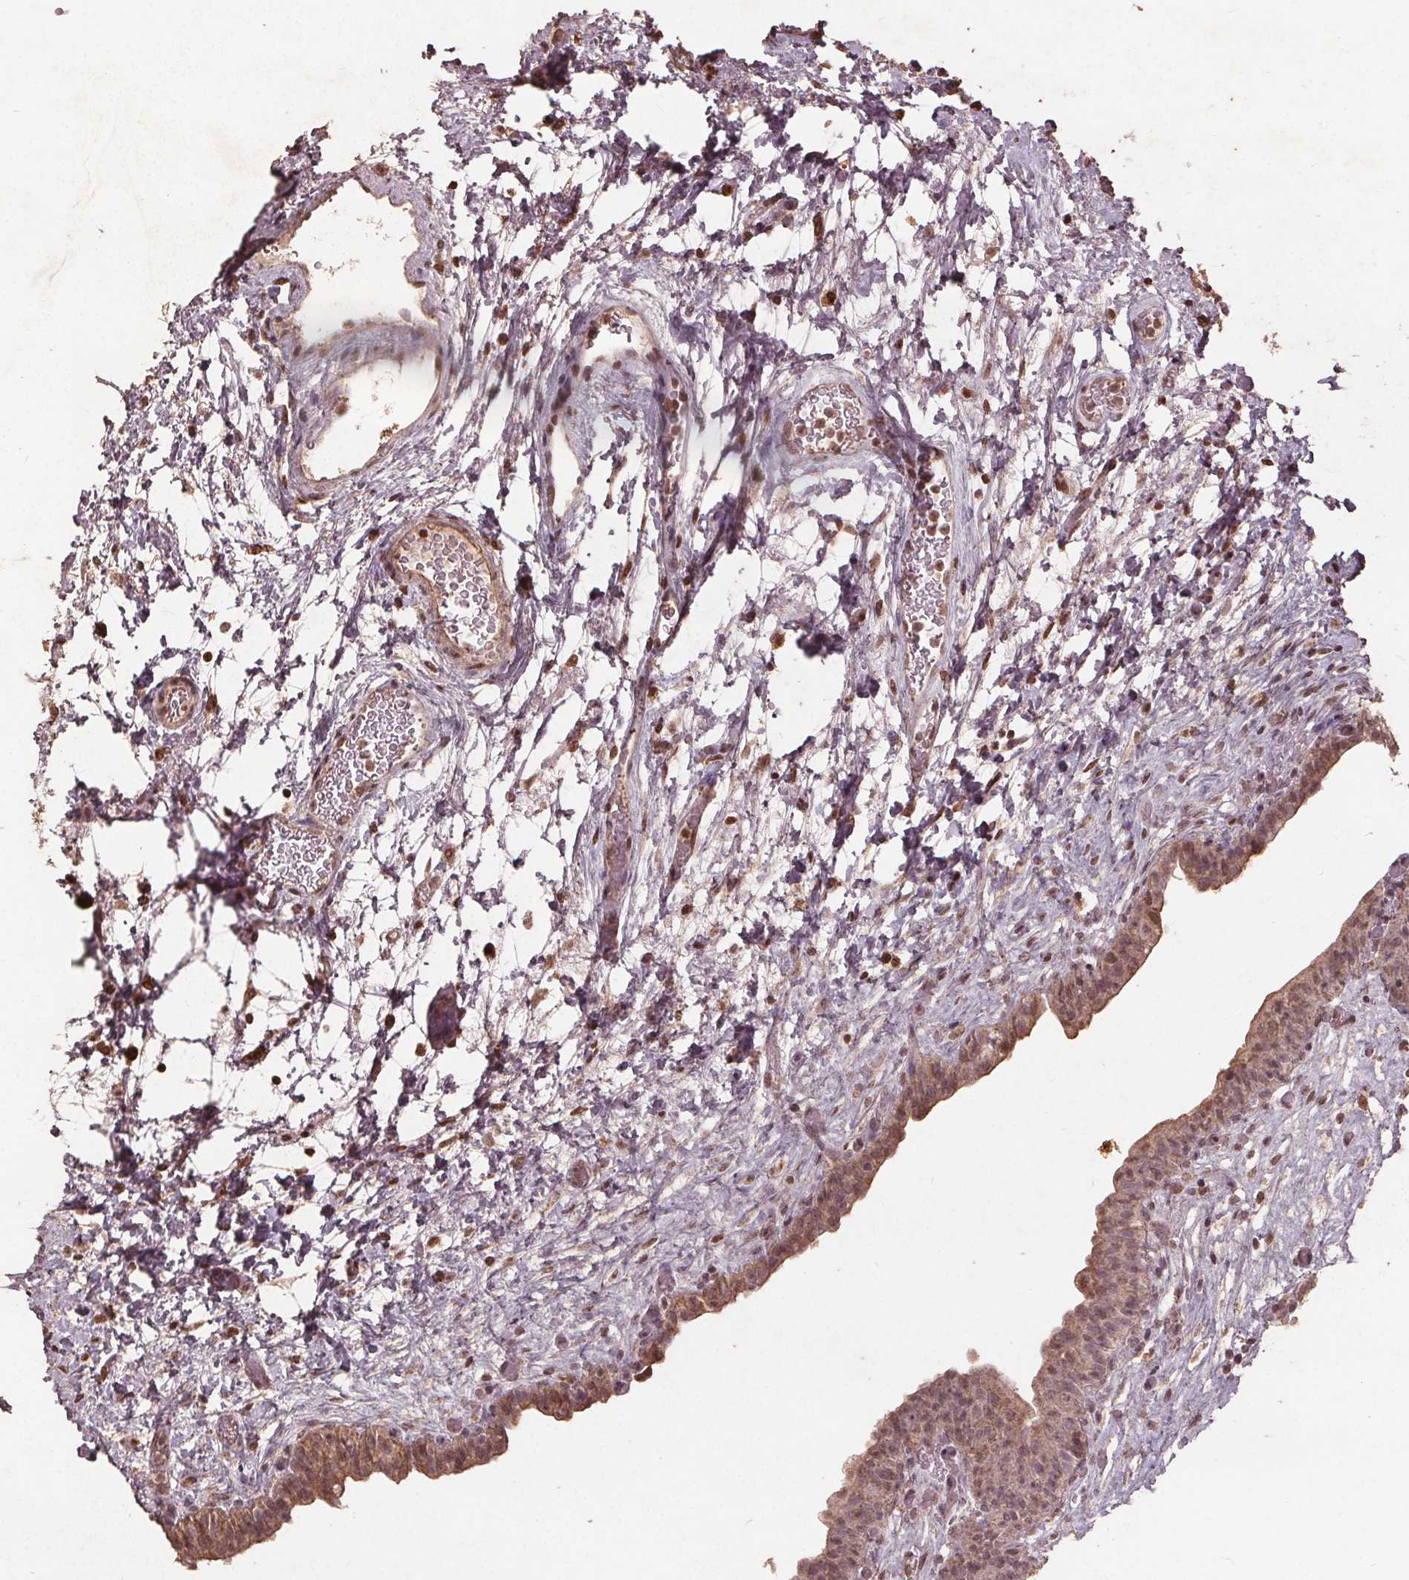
{"staining": {"intensity": "weak", "quantity": ">75%", "location": "cytoplasmic/membranous,nuclear"}, "tissue": "urinary bladder", "cell_type": "Urothelial cells", "image_type": "normal", "snomed": [{"axis": "morphology", "description": "Normal tissue, NOS"}, {"axis": "topography", "description": "Urinary bladder"}], "caption": "A histopathology image of urinary bladder stained for a protein displays weak cytoplasmic/membranous,nuclear brown staining in urothelial cells.", "gene": "DSG3", "patient": {"sex": "male", "age": 69}}